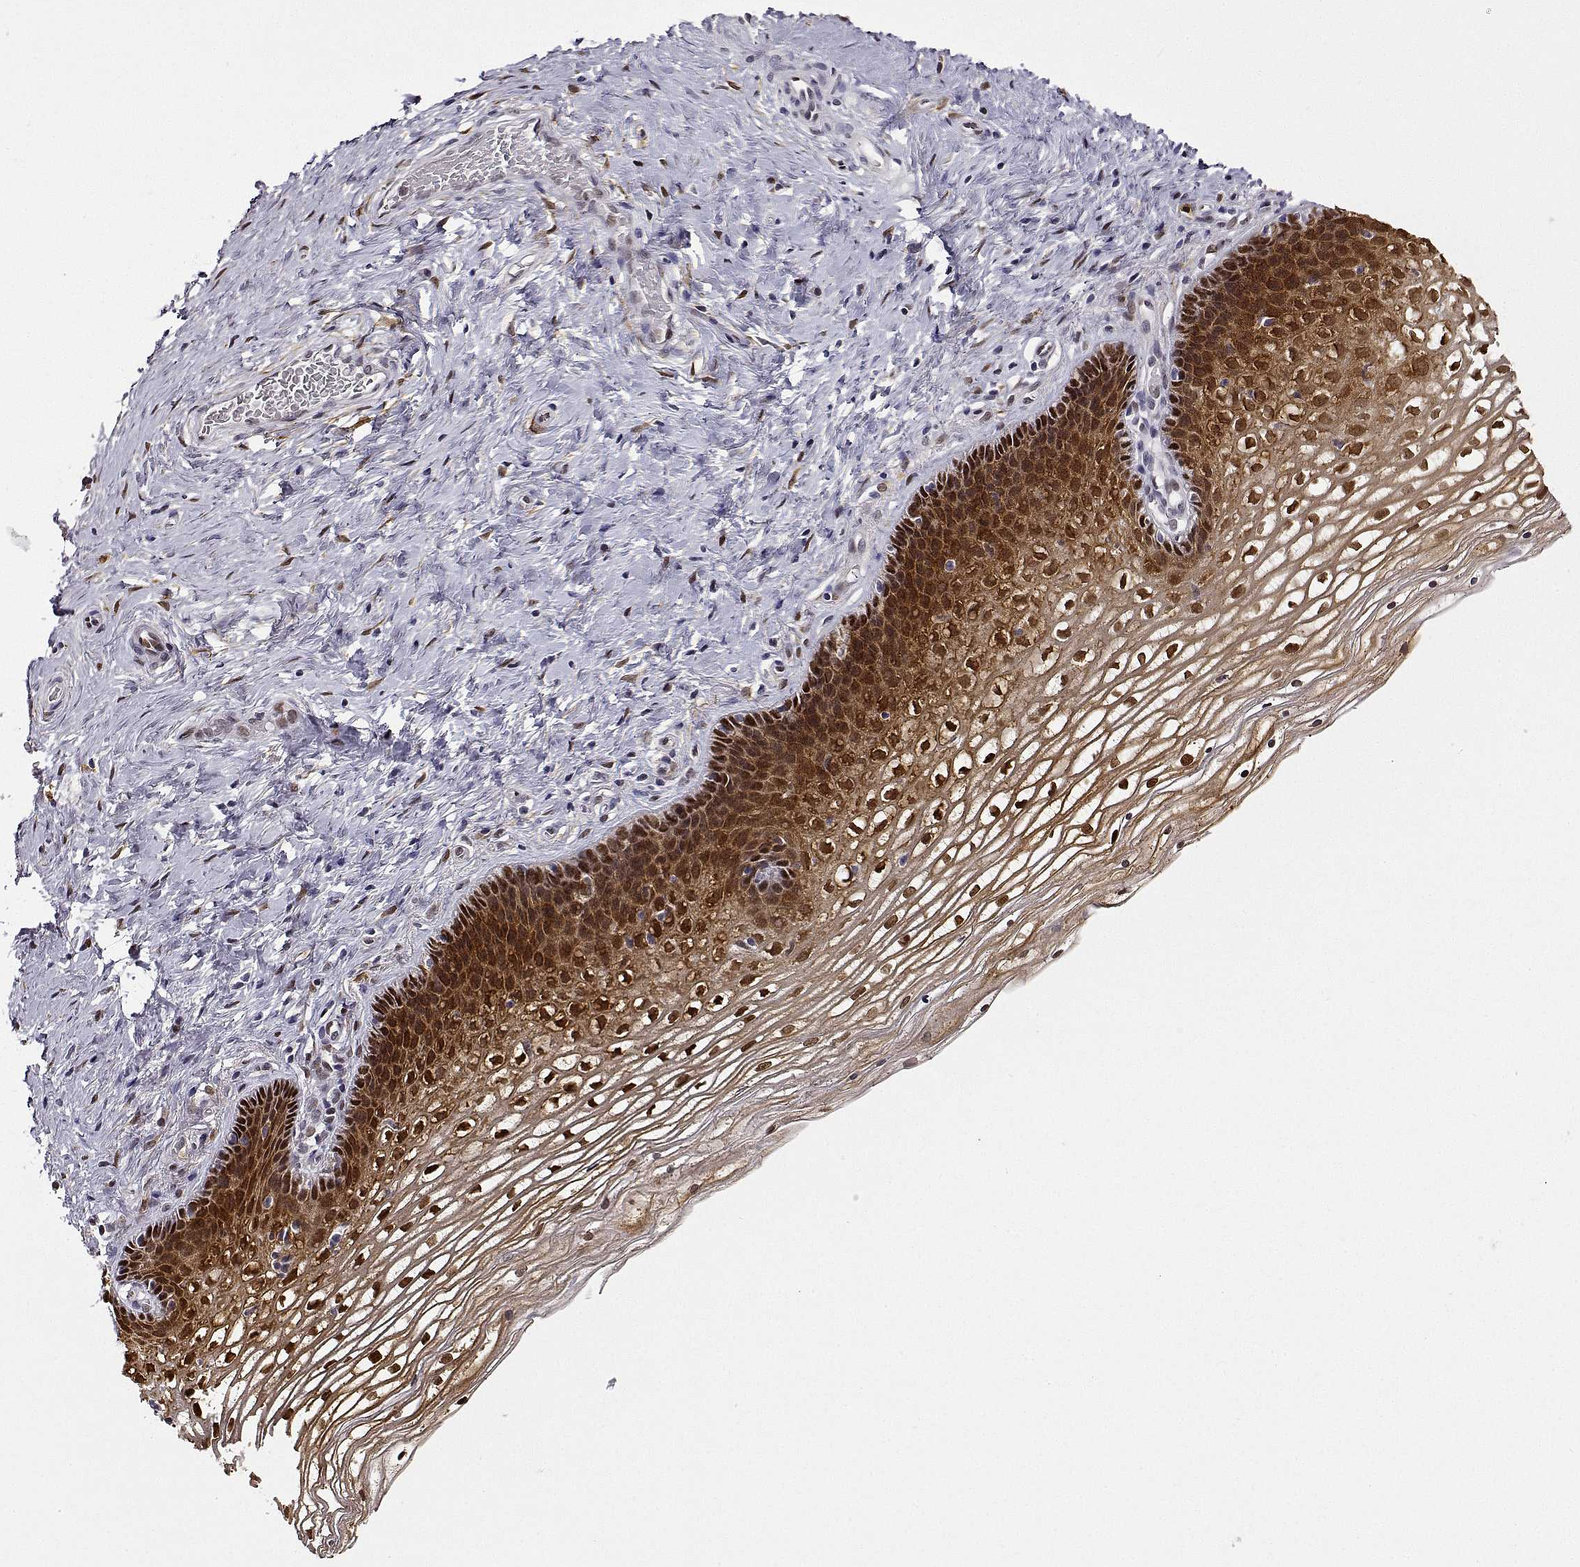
{"staining": {"intensity": "strong", "quantity": ">75%", "location": "nuclear"}, "tissue": "cervix", "cell_type": "Glandular cells", "image_type": "normal", "snomed": [{"axis": "morphology", "description": "Normal tissue, NOS"}, {"axis": "topography", "description": "Cervix"}], "caption": "Immunohistochemical staining of benign human cervix demonstrates high levels of strong nuclear expression in approximately >75% of glandular cells. (DAB = brown stain, brightfield microscopy at high magnification).", "gene": "PHGDH", "patient": {"sex": "female", "age": 34}}